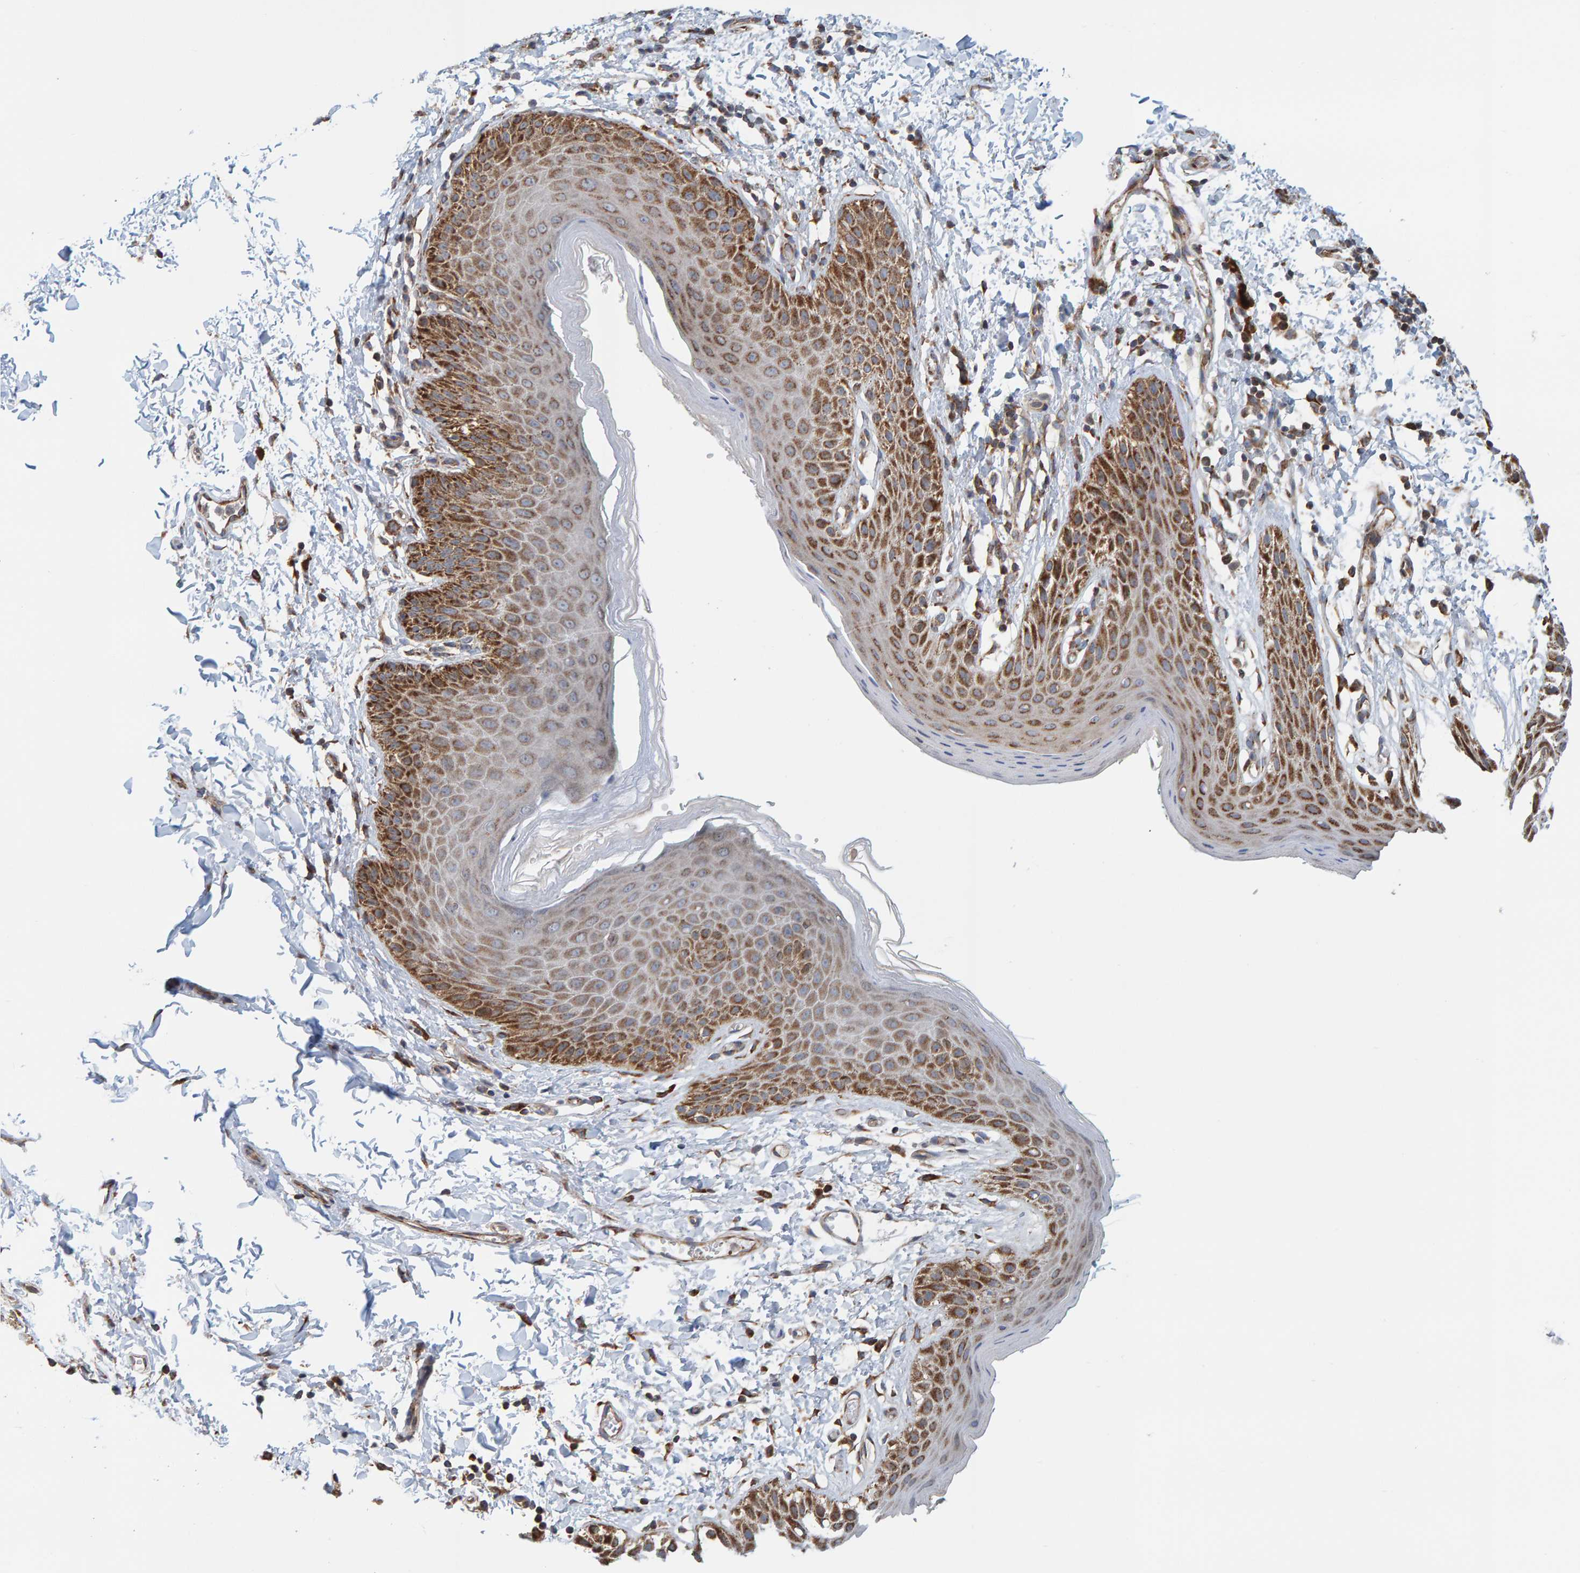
{"staining": {"intensity": "strong", "quantity": ">75%", "location": "cytoplasmic/membranous"}, "tissue": "skin", "cell_type": "Epidermal cells", "image_type": "normal", "snomed": [{"axis": "morphology", "description": "Normal tissue, NOS"}, {"axis": "topography", "description": "Anal"}, {"axis": "topography", "description": "Peripheral nerve tissue"}], "caption": "Human skin stained for a protein (brown) exhibits strong cytoplasmic/membranous positive positivity in about >75% of epidermal cells.", "gene": "MRPL45", "patient": {"sex": "male", "age": 44}}